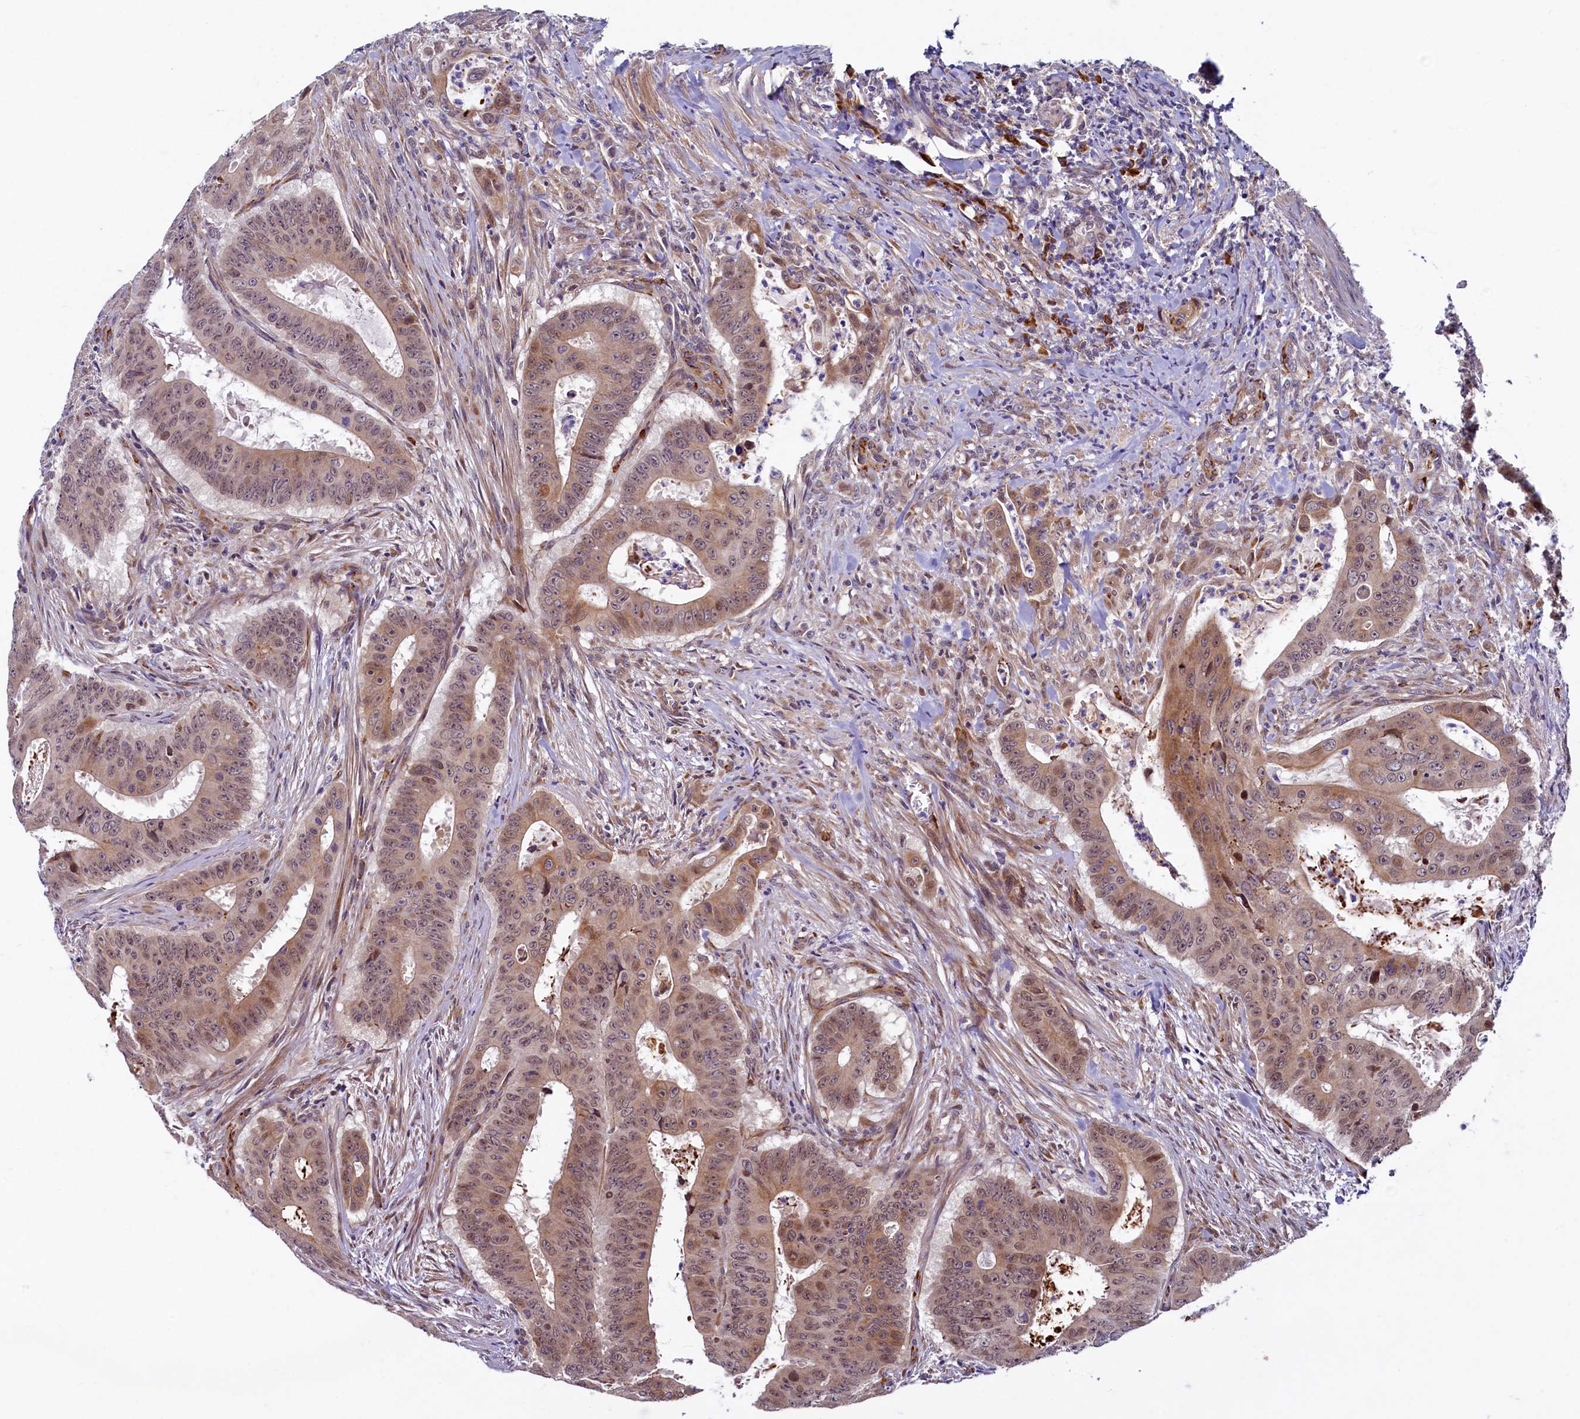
{"staining": {"intensity": "moderate", "quantity": ">75%", "location": "cytoplasmic/membranous,nuclear"}, "tissue": "colorectal cancer", "cell_type": "Tumor cells", "image_type": "cancer", "snomed": [{"axis": "morphology", "description": "Adenocarcinoma, NOS"}, {"axis": "topography", "description": "Rectum"}], "caption": "Human colorectal adenocarcinoma stained with a protein marker displays moderate staining in tumor cells.", "gene": "SLC16A14", "patient": {"sex": "female", "age": 75}}